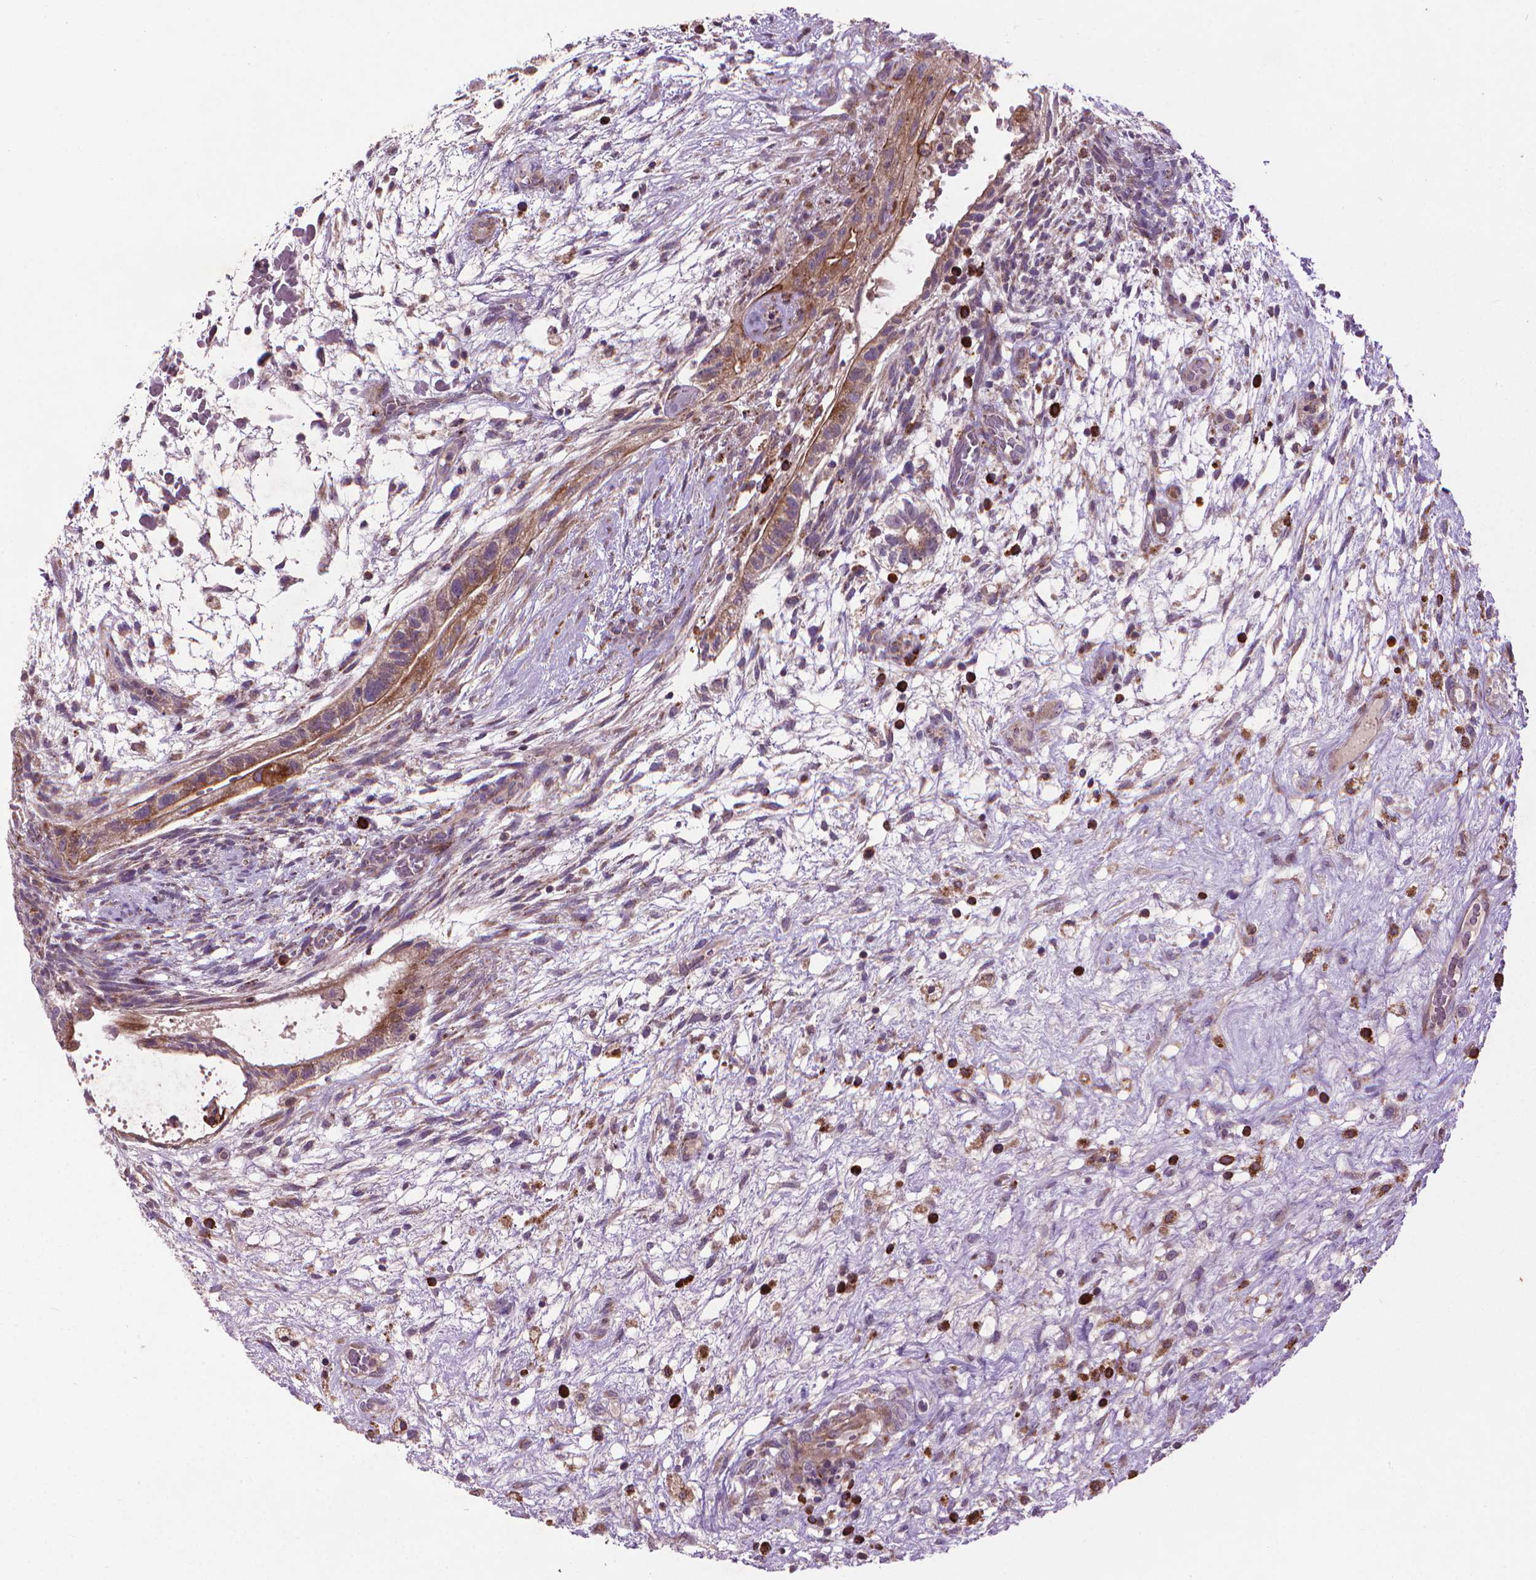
{"staining": {"intensity": "moderate", "quantity": "25%-75%", "location": "cytoplasmic/membranous"}, "tissue": "testis cancer", "cell_type": "Tumor cells", "image_type": "cancer", "snomed": [{"axis": "morphology", "description": "Normal tissue, NOS"}, {"axis": "morphology", "description": "Carcinoma, Embryonal, NOS"}, {"axis": "topography", "description": "Testis"}], "caption": "IHC of testis cancer demonstrates medium levels of moderate cytoplasmic/membranous staining in about 25%-75% of tumor cells.", "gene": "MYH14", "patient": {"sex": "male", "age": 32}}